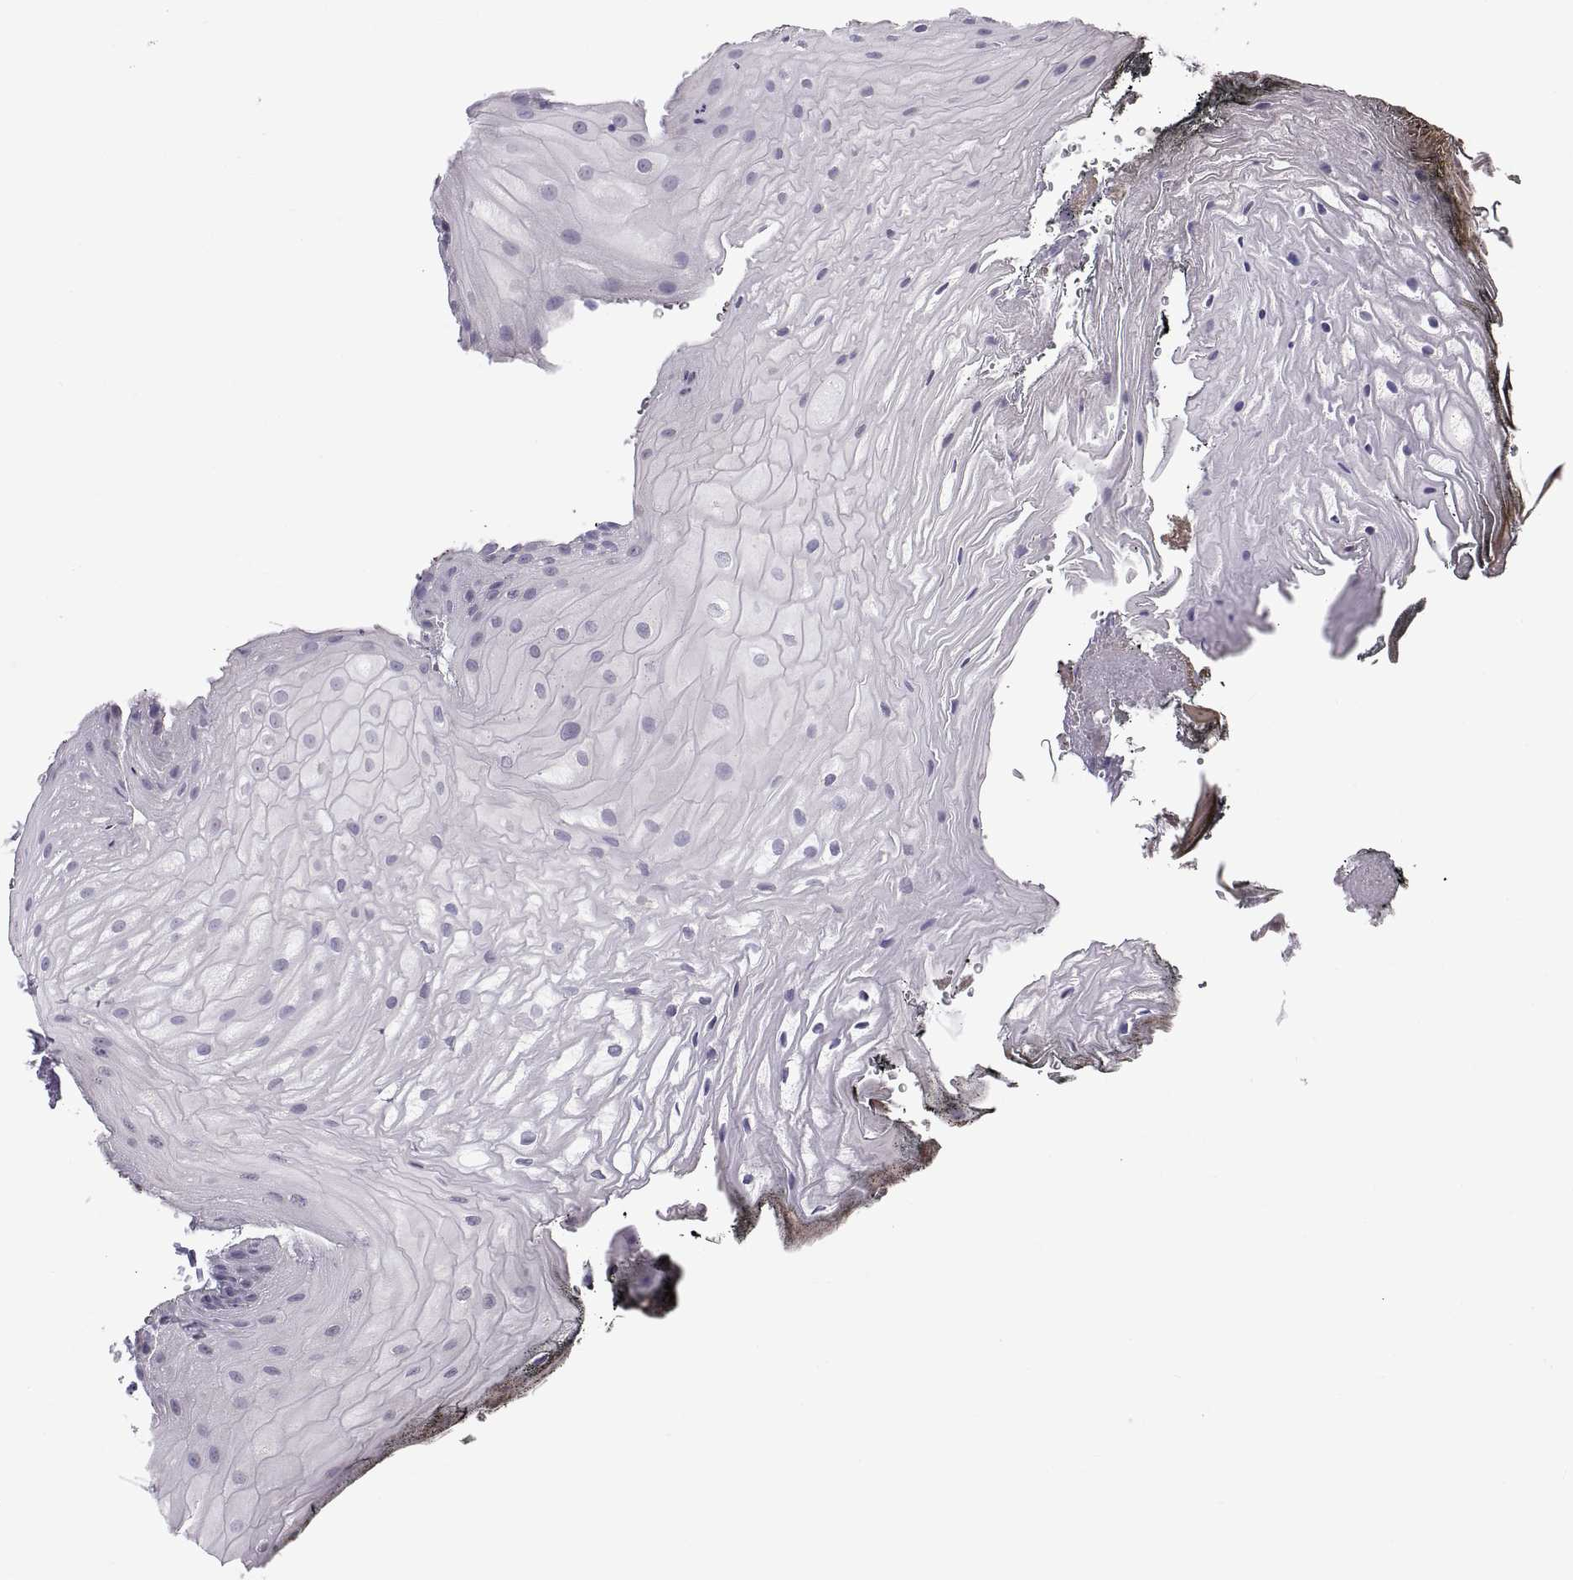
{"staining": {"intensity": "negative", "quantity": "none", "location": "none"}, "tissue": "oral mucosa", "cell_type": "Squamous epithelial cells", "image_type": "normal", "snomed": [{"axis": "morphology", "description": "Normal tissue, NOS"}, {"axis": "morphology", "description": "Squamous cell carcinoma, NOS"}, {"axis": "topography", "description": "Oral tissue"}, {"axis": "topography", "description": "Head-Neck"}], "caption": "Immunohistochemical staining of benign oral mucosa displays no significant positivity in squamous epithelial cells.", "gene": "TNNC1", "patient": {"sex": "male", "age": 65}}